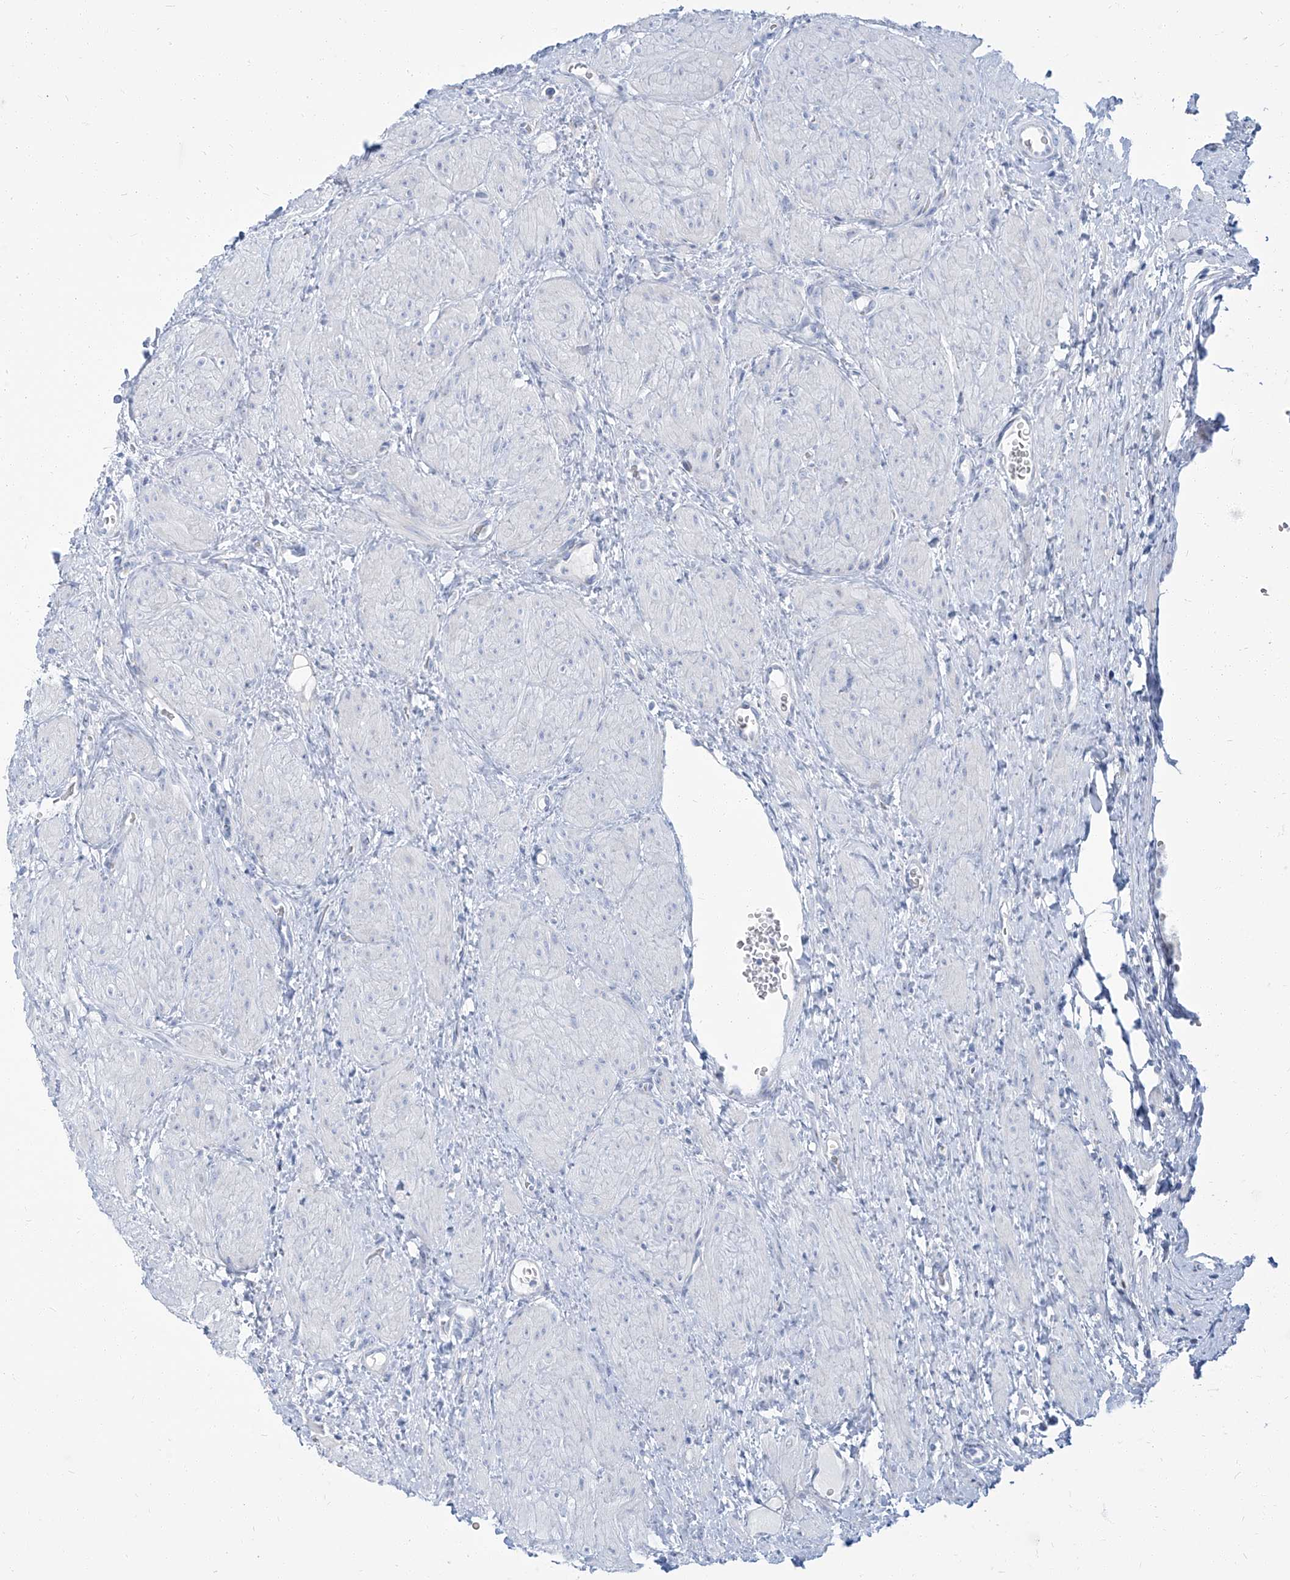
{"staining": {"intensity": "negative", "quantity": "none", "location": "none"}, "tissue": "ovary", "cell_type": "Ovarian stroma cells", "image_type": "normal", "snomed": [{"axis": "morphology", "description": "Normal tissue, NOS"}, {"axis": "morphology", "description": "Cyst, NOS"}, {"axis": "topography", "description": "Ovary"}], "caption": "Immunohistochemistry image of normal ovary: ovary stained with DAB reveals no significant protein positivity in ovarian stroma cells. (DAB (3,3'-diaminobenzidine) immunohistochemistry visualized using brightfield microscopy, high magnification).", "gene": "TXLNB", "patient": {"sex": "female", "age": 33}}